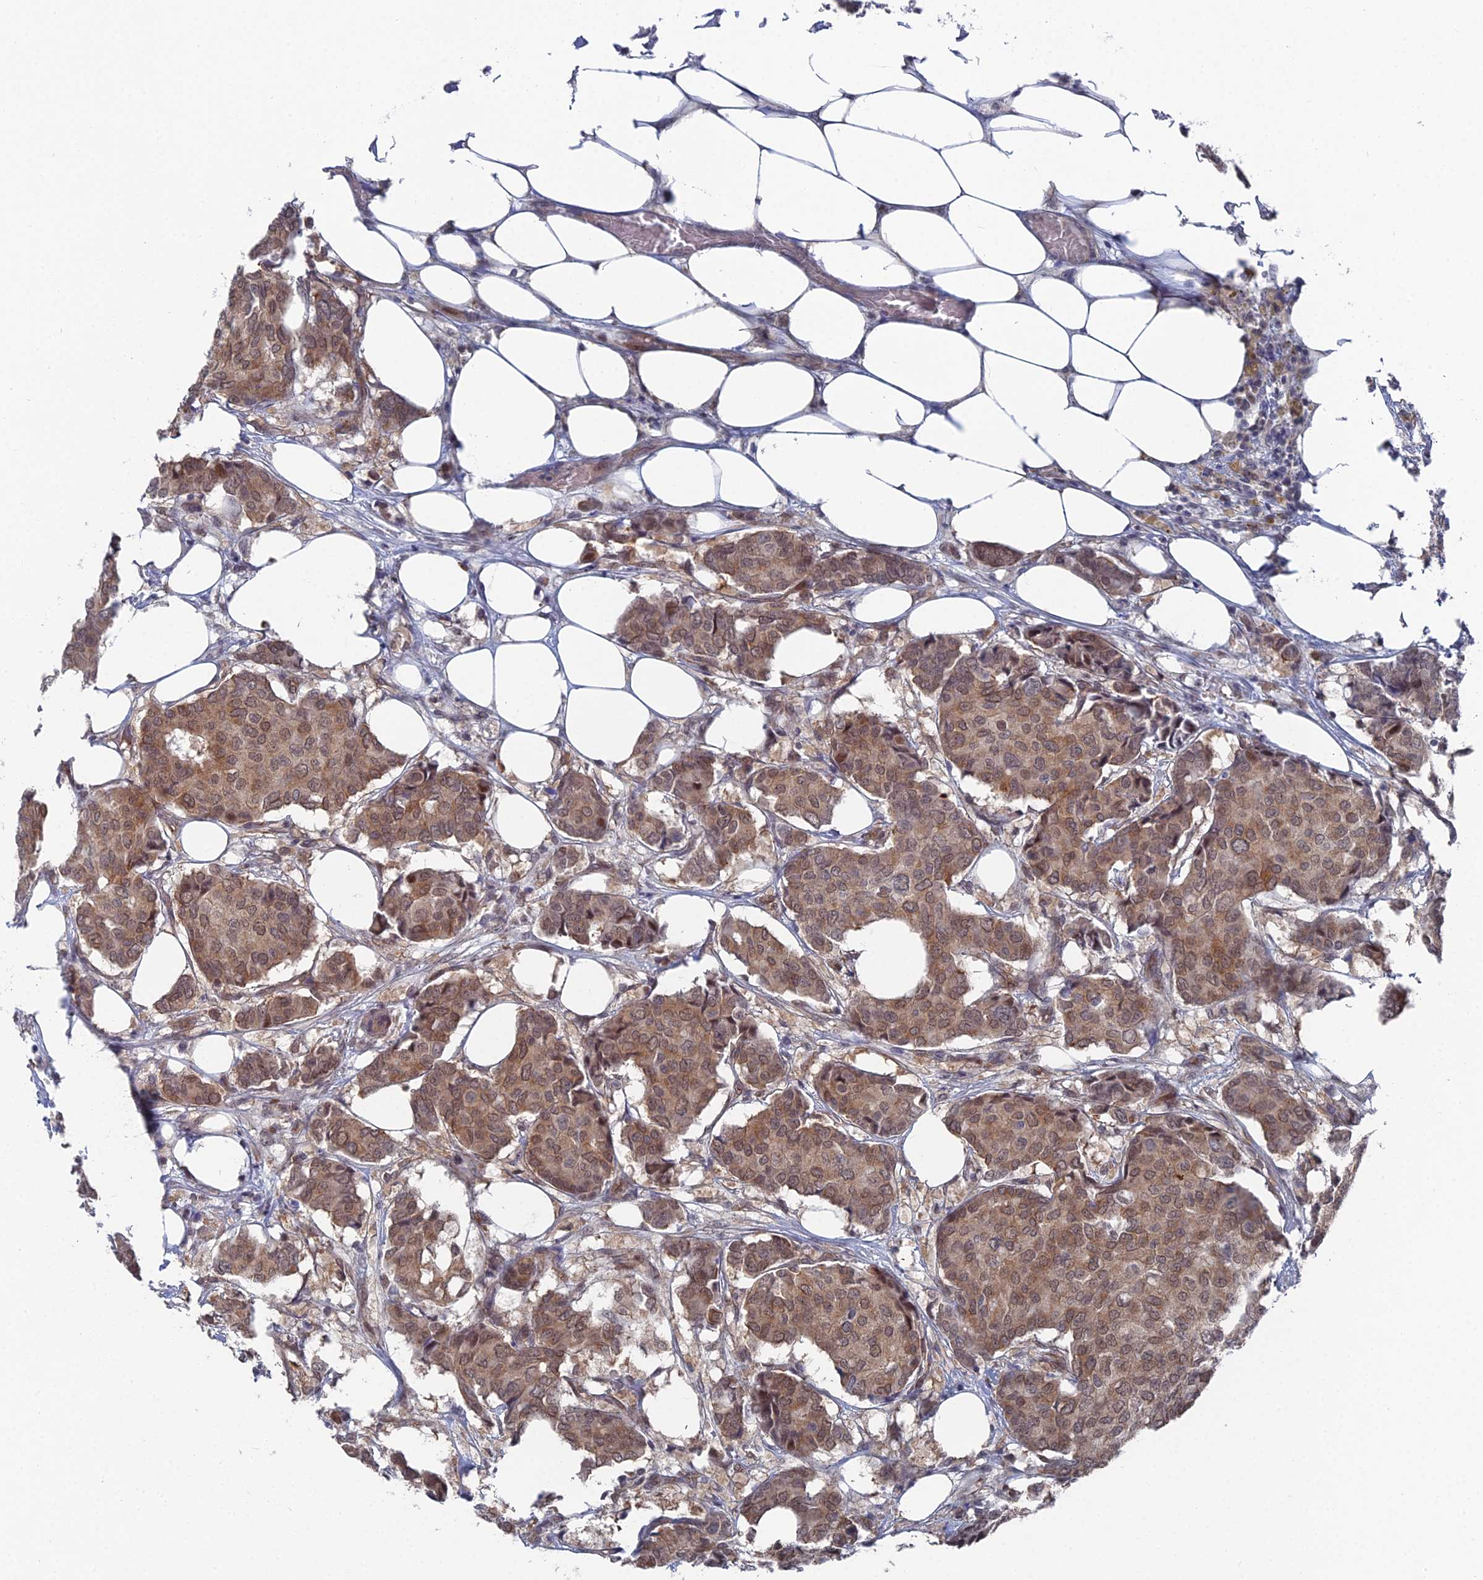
{"staining": {"intensity": "moderate", "quantity": ">75%", "location": "cytoplasmic/membranous,nuclear"}, "tissue": "breast cancer", "cell_type": "Tumor cells", "image_type": "cancer", "snomed": [{"axis": "morphology", "description": "Duct carcinoma"}, {"axis": "topography", "description": "Breast"}], "caption": "A medium amount of moderate cytoplasmic/membranous and nuclear positivity is seen in about >75% of tumor cells in breast cancer tissue.", "gene": "FHIP2A", "patient": {"sex": "female", "age": 75}}